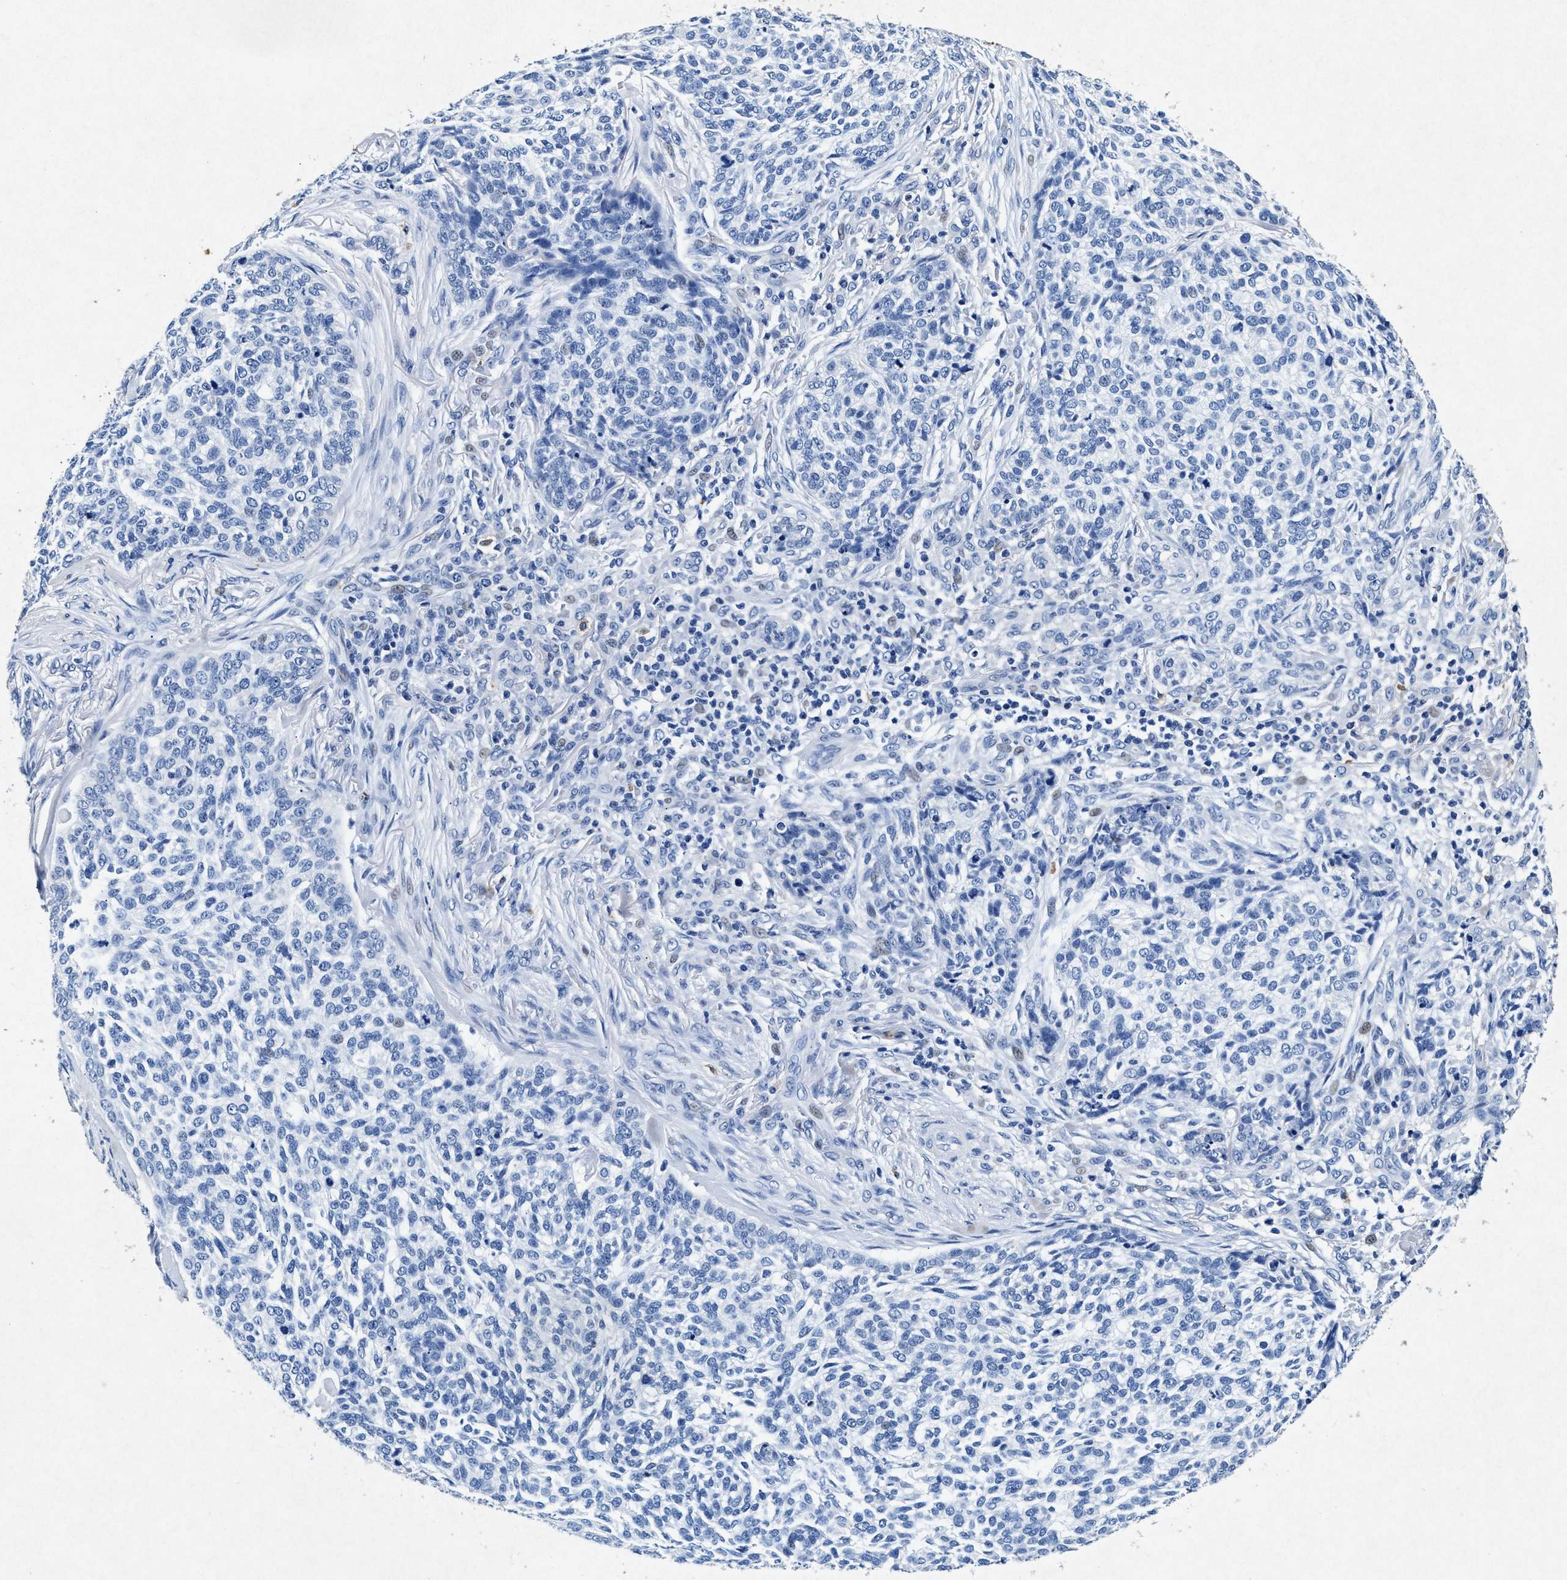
{"staining": {"intensity": "negative", "quantity": "none", "location": "none"}, "tissue": "skin cancer", "cell_type": "Tumor cells", "image_type": "cancer", "snomed": [{"axis": "morphology", "description": "Basal cell carcinoma"}, {"axis": "topography", "description": "Skin"}], "caption": "The micrograph reveals no significant staining in tumor cells of skin basal cell carcinoma.", "gene": "MAP6", "patient": {"sex": "female", "age": 64}}